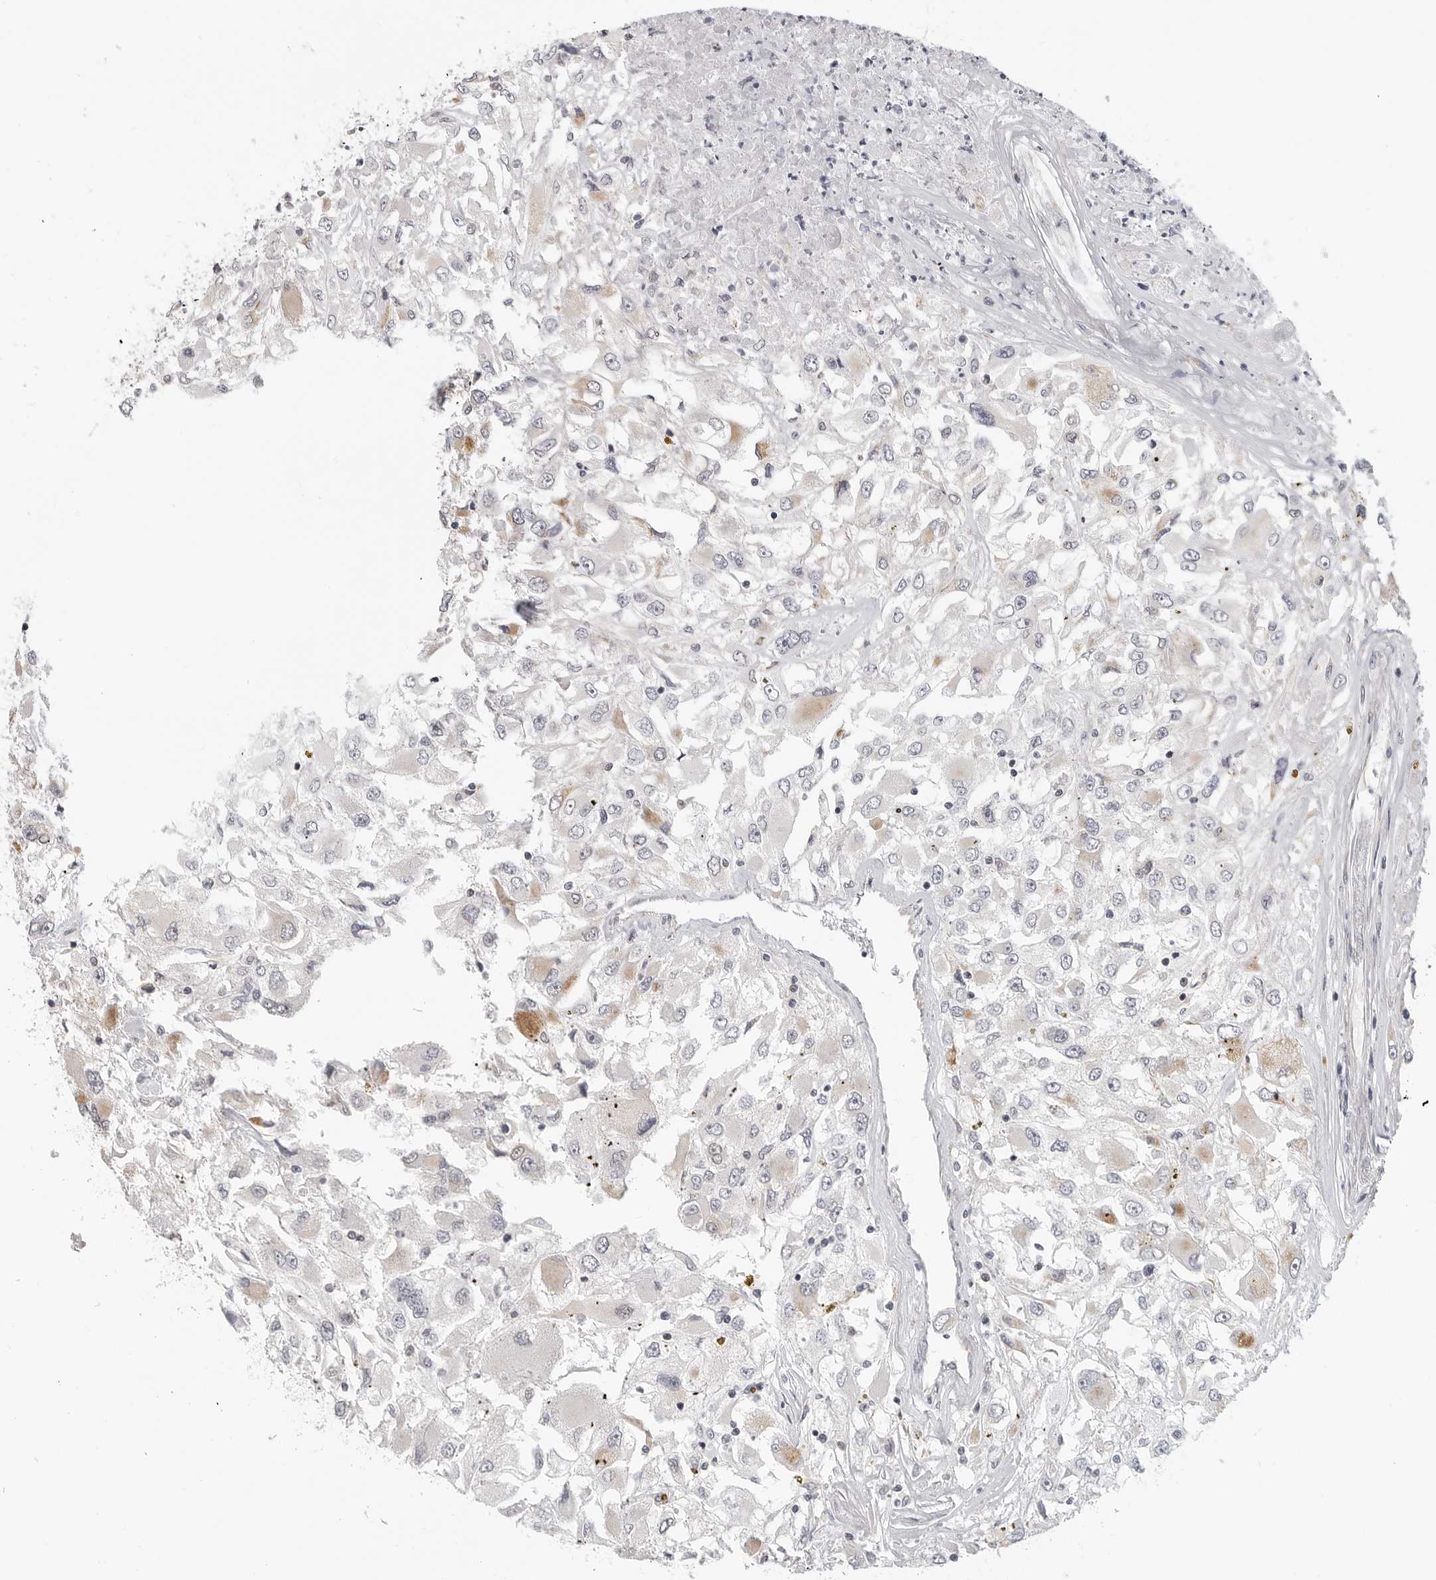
{"staining": {"intensity": "negative", "quantity": "none", "location": "none"}, "tissue": "renal cancer", "cell_type": "Tumor cells", "image_type": "cancer", "snomed": [{"axis": "morphology", "description": "Adenocarcinoma, NOS"}, {"axis": "topography", "description": "Kidney"}], "caption": "This micrograph is of renal cancer stained with immunohistochemistry (IHC) to label a protein in brown with the nuclei are counter-stained blue. There is no positivity in tumor cells.", "gene": "MAP7D1", "patient": {"sex": "female", "age": 52}}